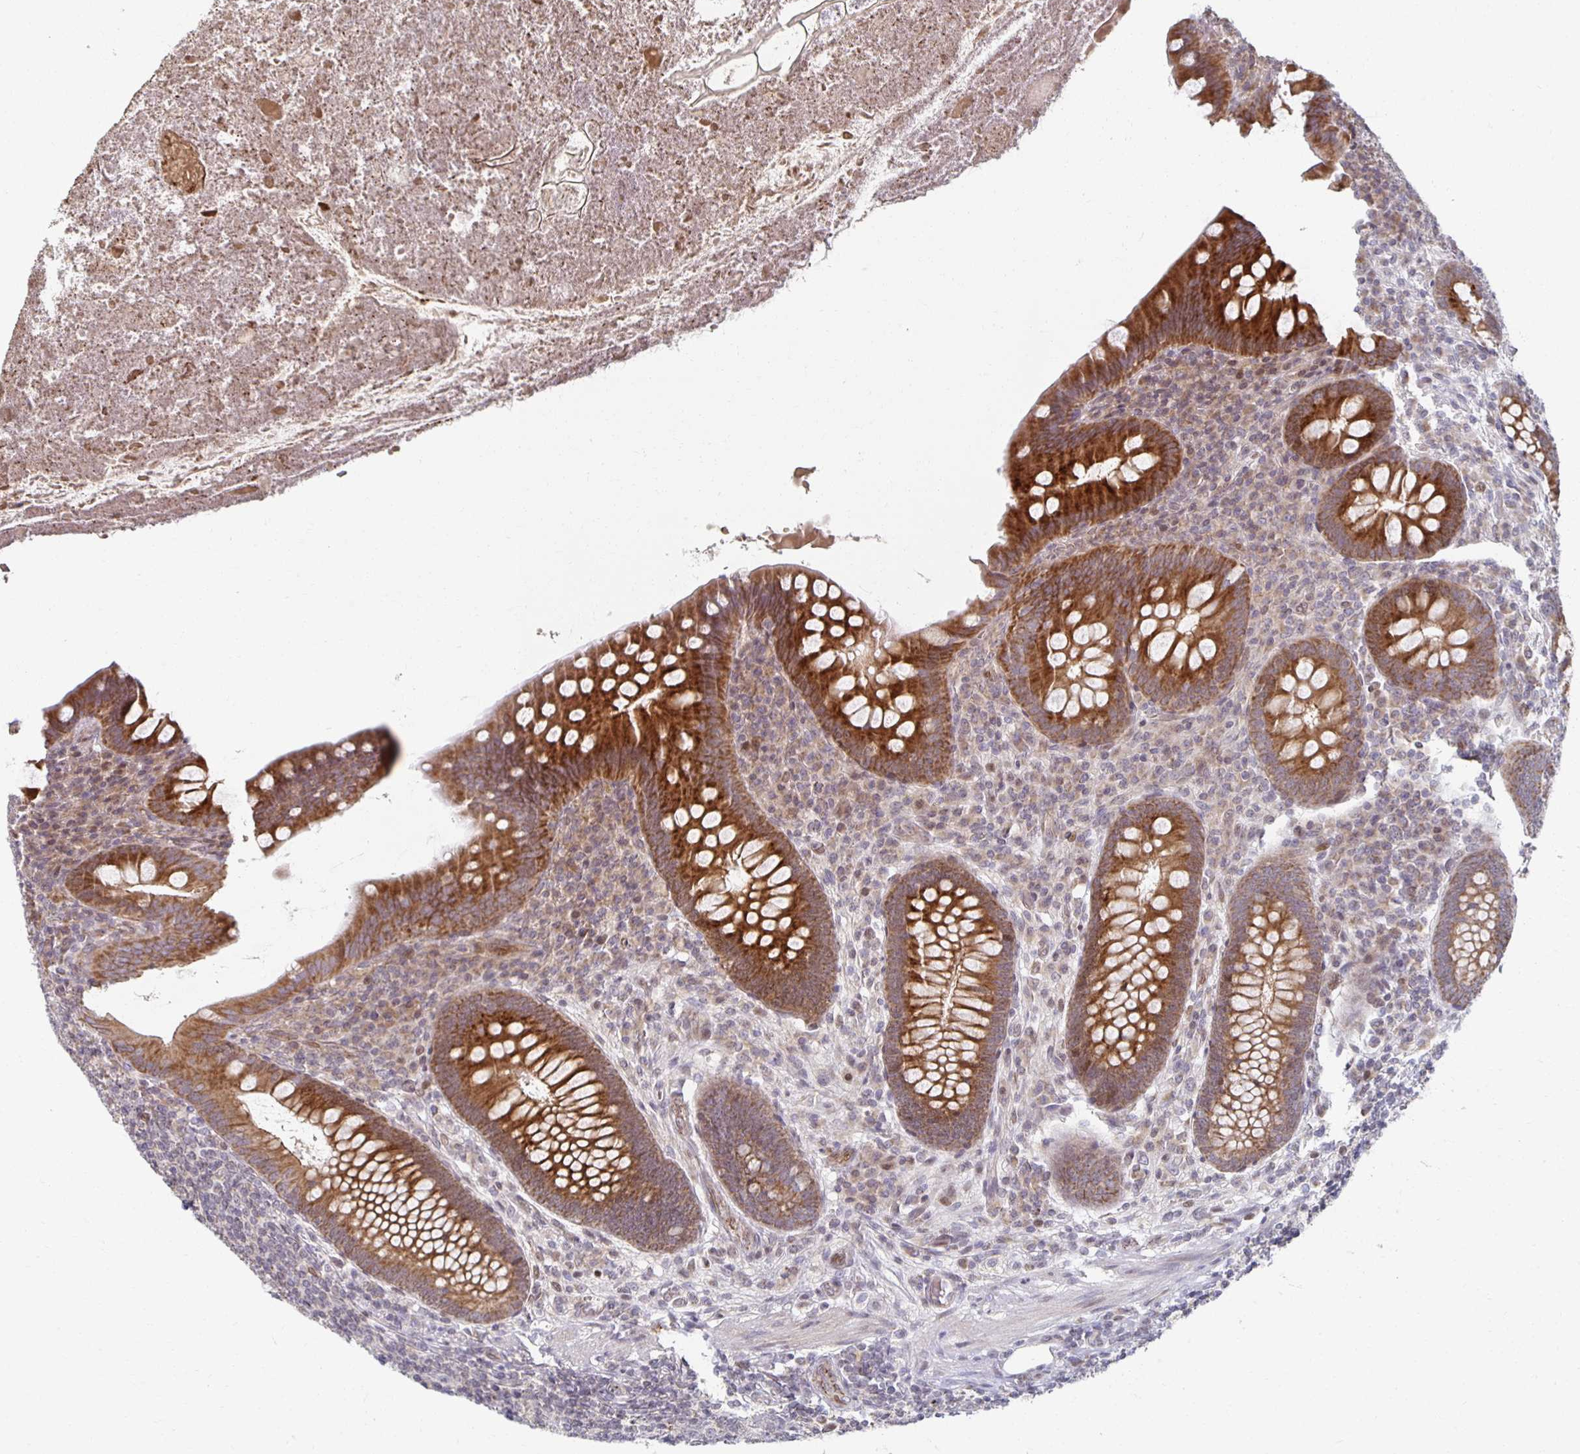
{"staining": {"intensity": "strong", "quantity": ">75%", "location": "cytoplasmic/membranous"}, "tissue": "appendix", "cell_type": "Glandular cells", "image_type": "normal", "snomed": [{"axis": "morphology", "description": "Normal tissue, NOS"}, {"axis": "topography", "description": "Appendix"}], "caption": "DAB (3,3'-diaminobenzidine) immunohistochemical staining of normal human appendix reveals strong cytoplasmic/membranous protein staining in approximately >75% of glandular cells.", "gene": "HCFC1R1", "patient": {"sex": "male", "age": 71}}